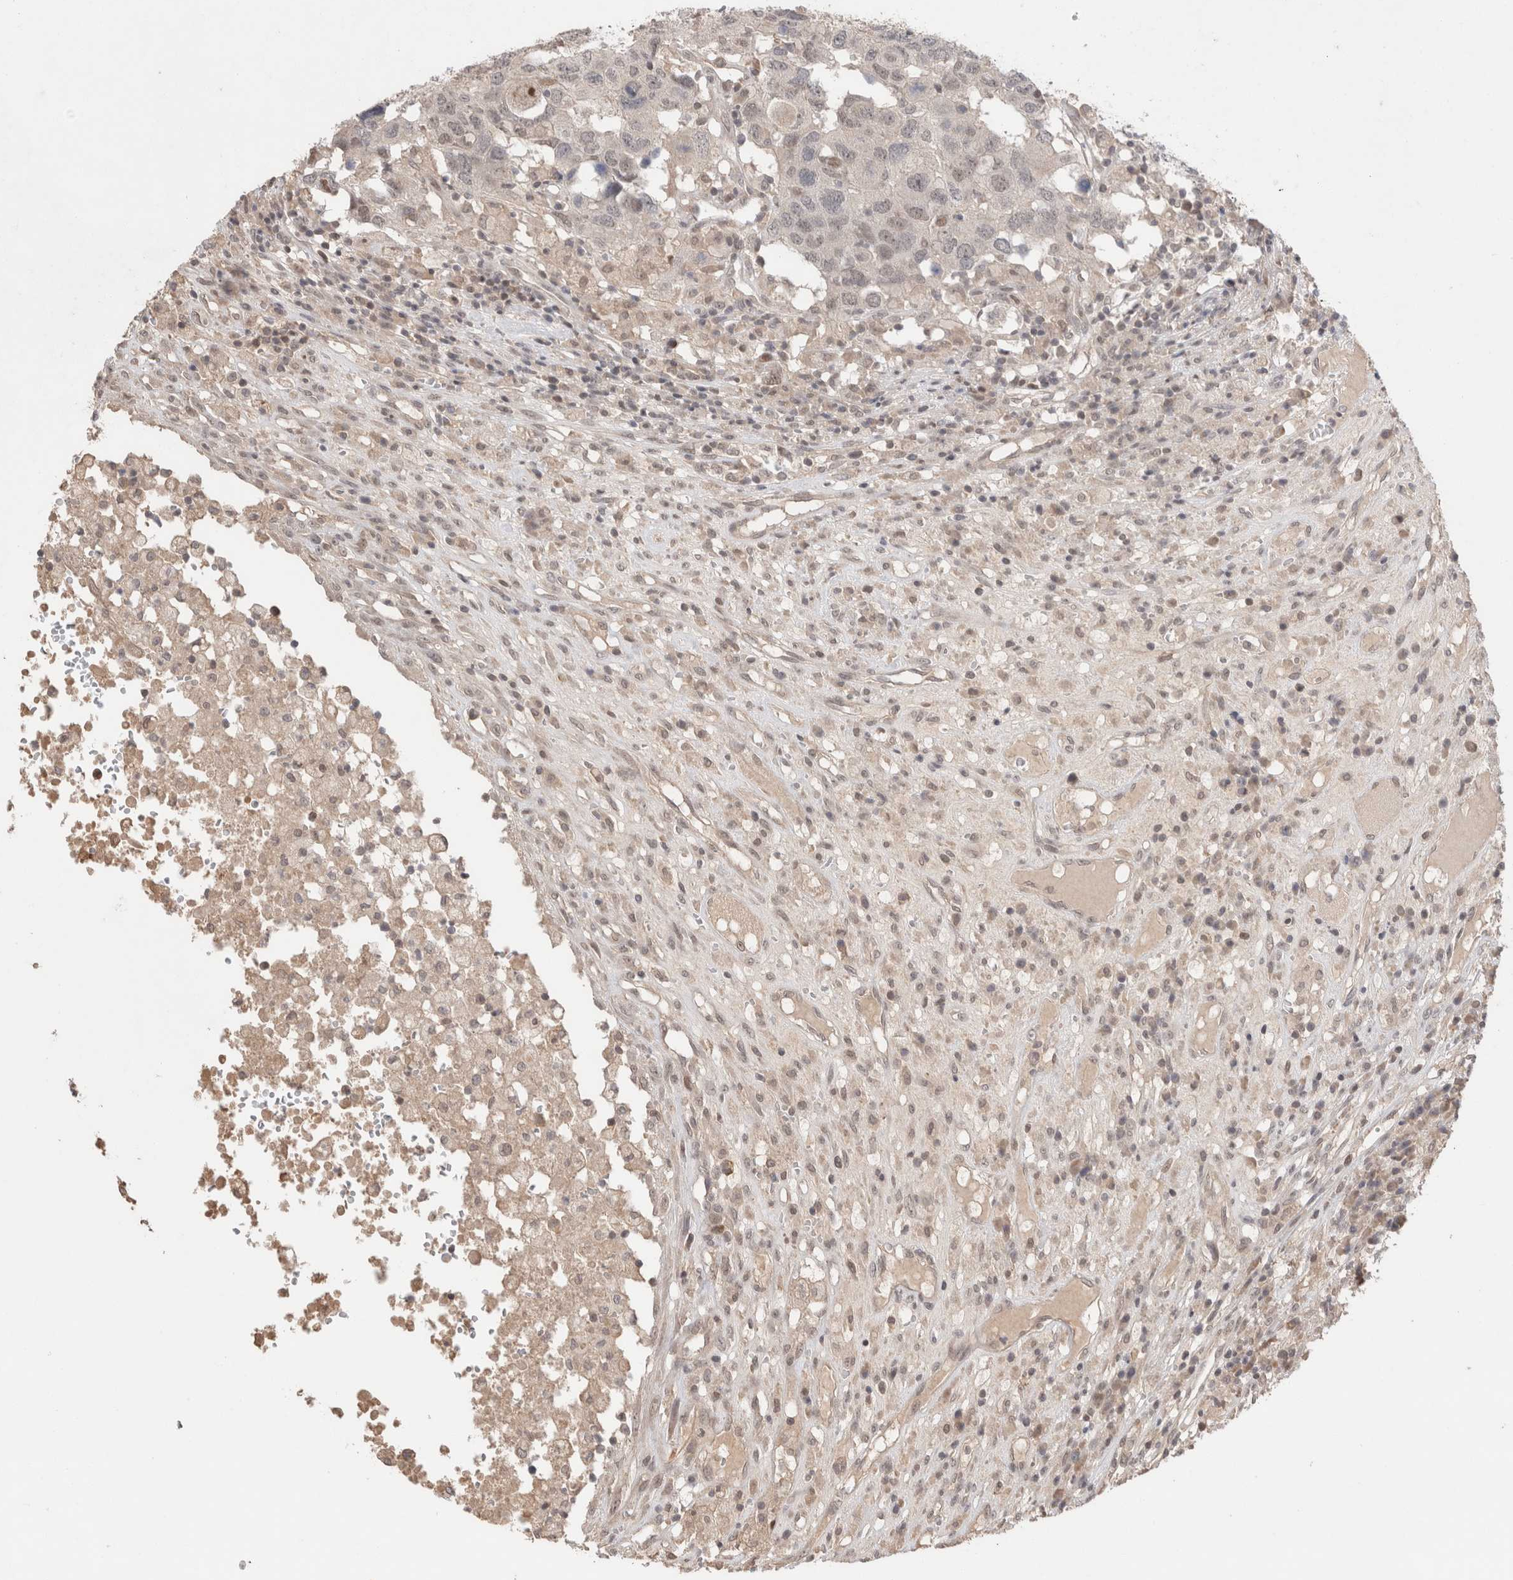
{"staining": {"intensity": "weak", "quantity": "<25%", "location": "nuclear"}, "tissue": "head and neck cancer", "cell_type": "Tumor cells", "image_type": "cancer", "snomed": [{"axis": "morphology", "description": "Squamous cell carcinoma, NOS"}, {"axis": "topography", "description": "Head-Neck"}], "caption": "Human head and neck squamous cell carcinoma stained for a protein using immunohistochemistry reveals no positivity in tumor cells.", "gene": "SYDE2", "patient": {"sex": "male", "age": 66}}